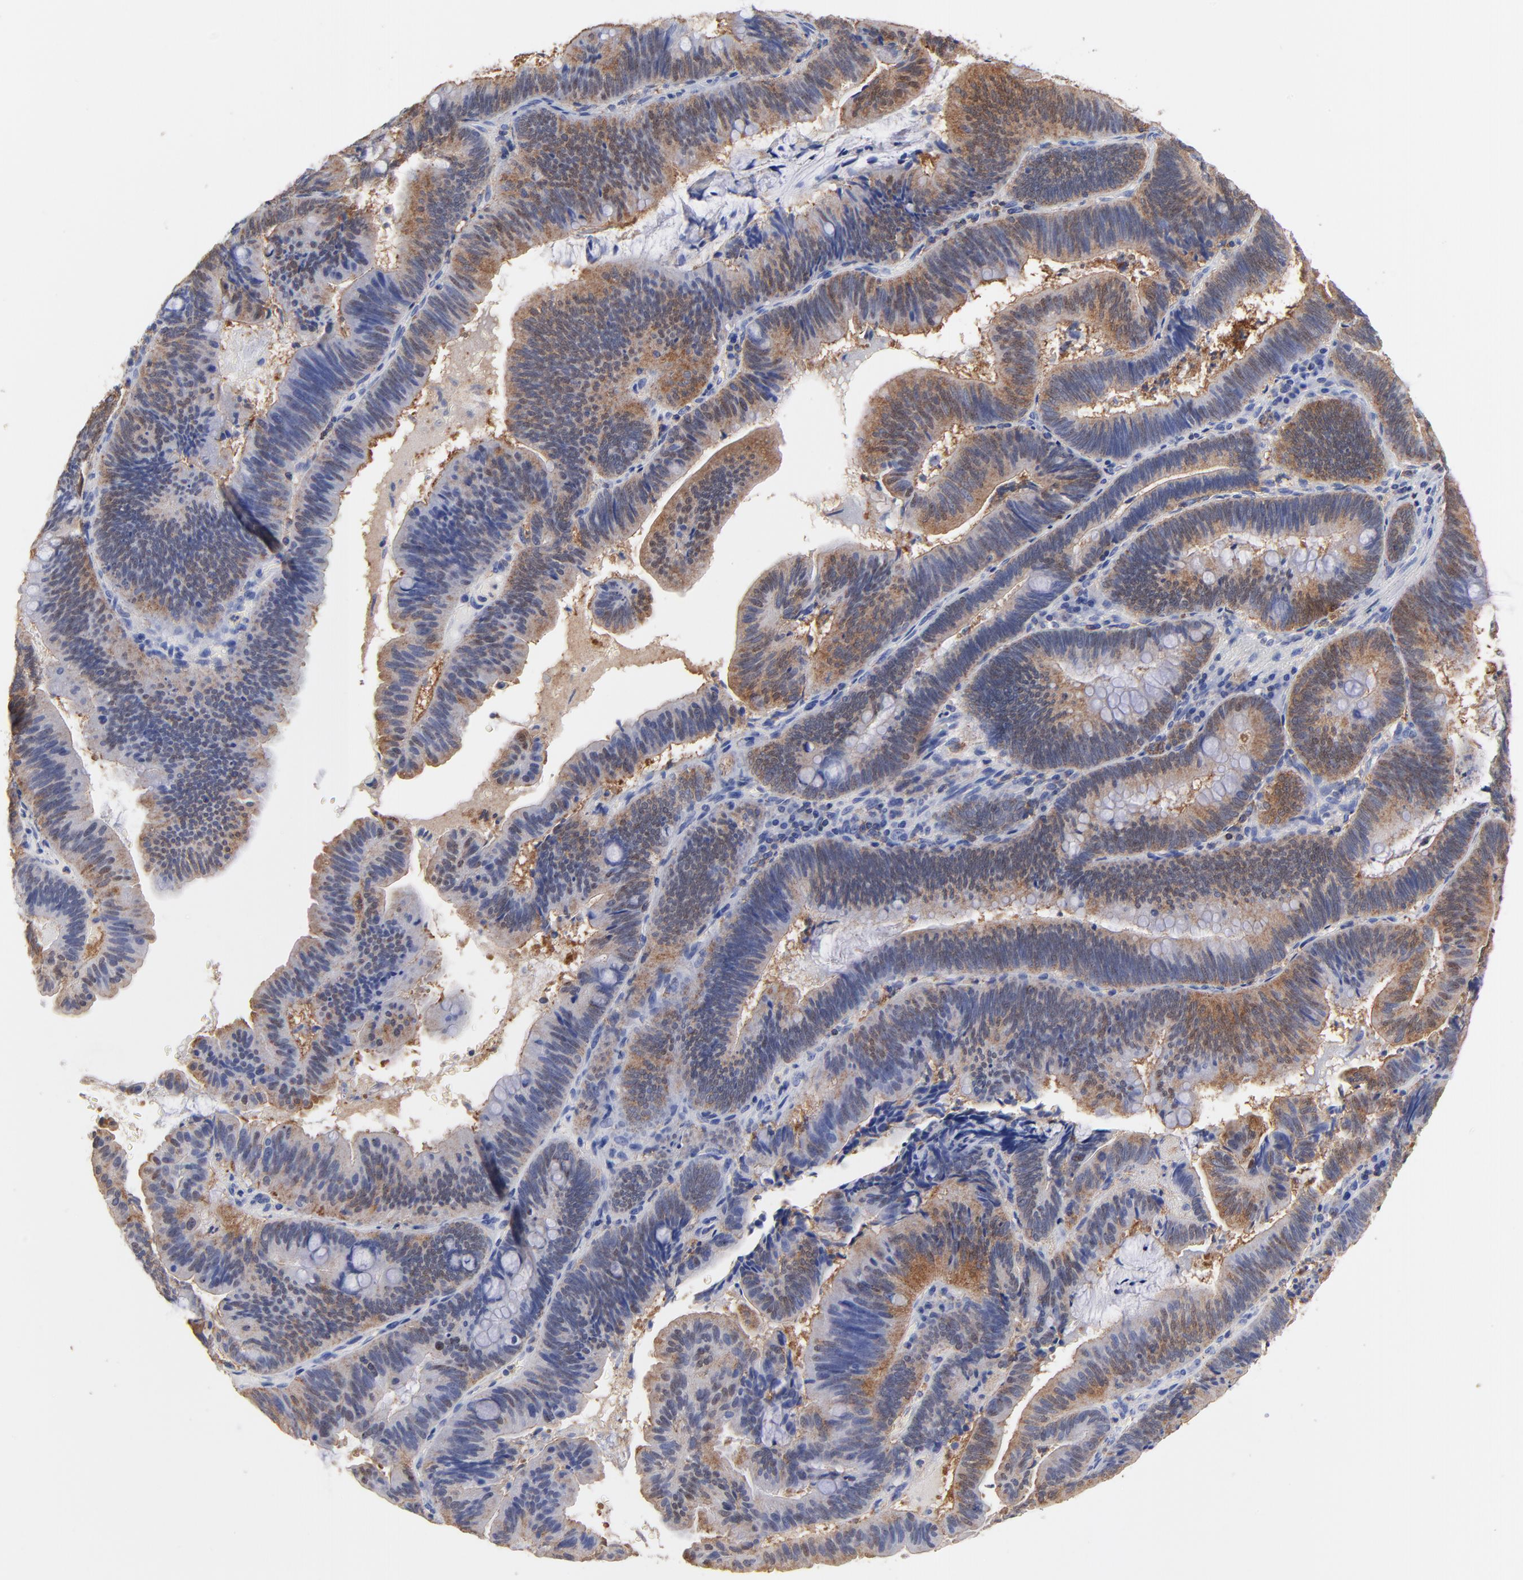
{"staining": {"intensity": "moderate", "quantity": "25%-75%", "location": "cytoplasmic/membranous"}, "tissue": "pancreatic cancer", "cell_type": "Tumor cells", "image_type": "cancer", "snomed": [{"axis": "morphology", "description": "Adenocarcinoma, NOS"}, {"axis": "topography", "description": "Pancreas"}], "caption": "DAB (3,3'-diaminobenzidine) immunohistochemical staining of human pancreatic cancer displays moderate cytoplasmic/membranous protein expression in approximately 25%-75% of tumor cells.", "gene": "ASL", "patient": {"sex": "male", "age": 82}}